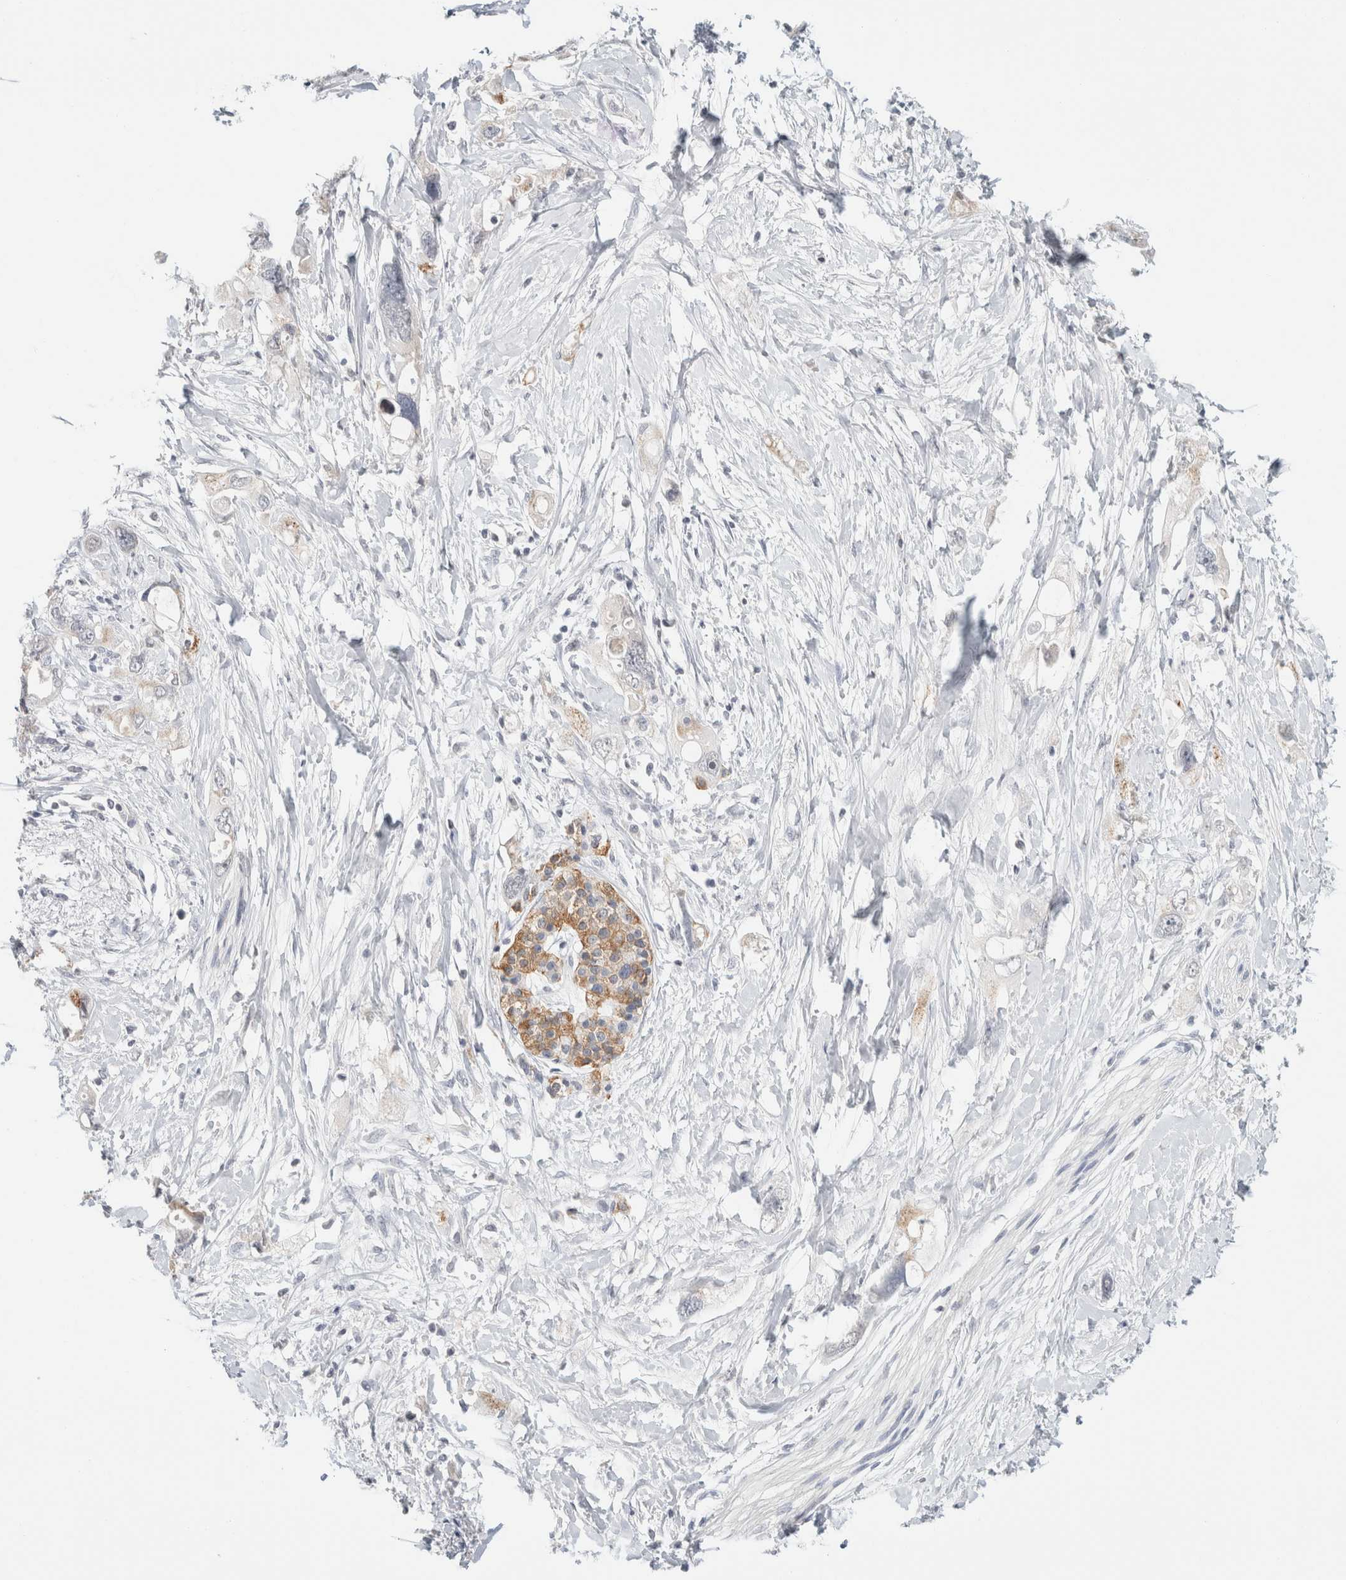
{"staining": {"intensity": "negative", "quantity": "none", "location": "none"}, "tissue": "pancreatic cancer", "cell_type": "Tumor cells", "image_type": "cancer", "snomed": [{"axis": "morphology", "description": "Adenocarcinoma, NOS"}, {"axis": "topography", "description": "Pancreas"}], "caption": "Tumor cells are negative for protein expression in human pancreatic cancer.", "gene": "CRAT", "patient": {"sex": "female", "age": 56}}